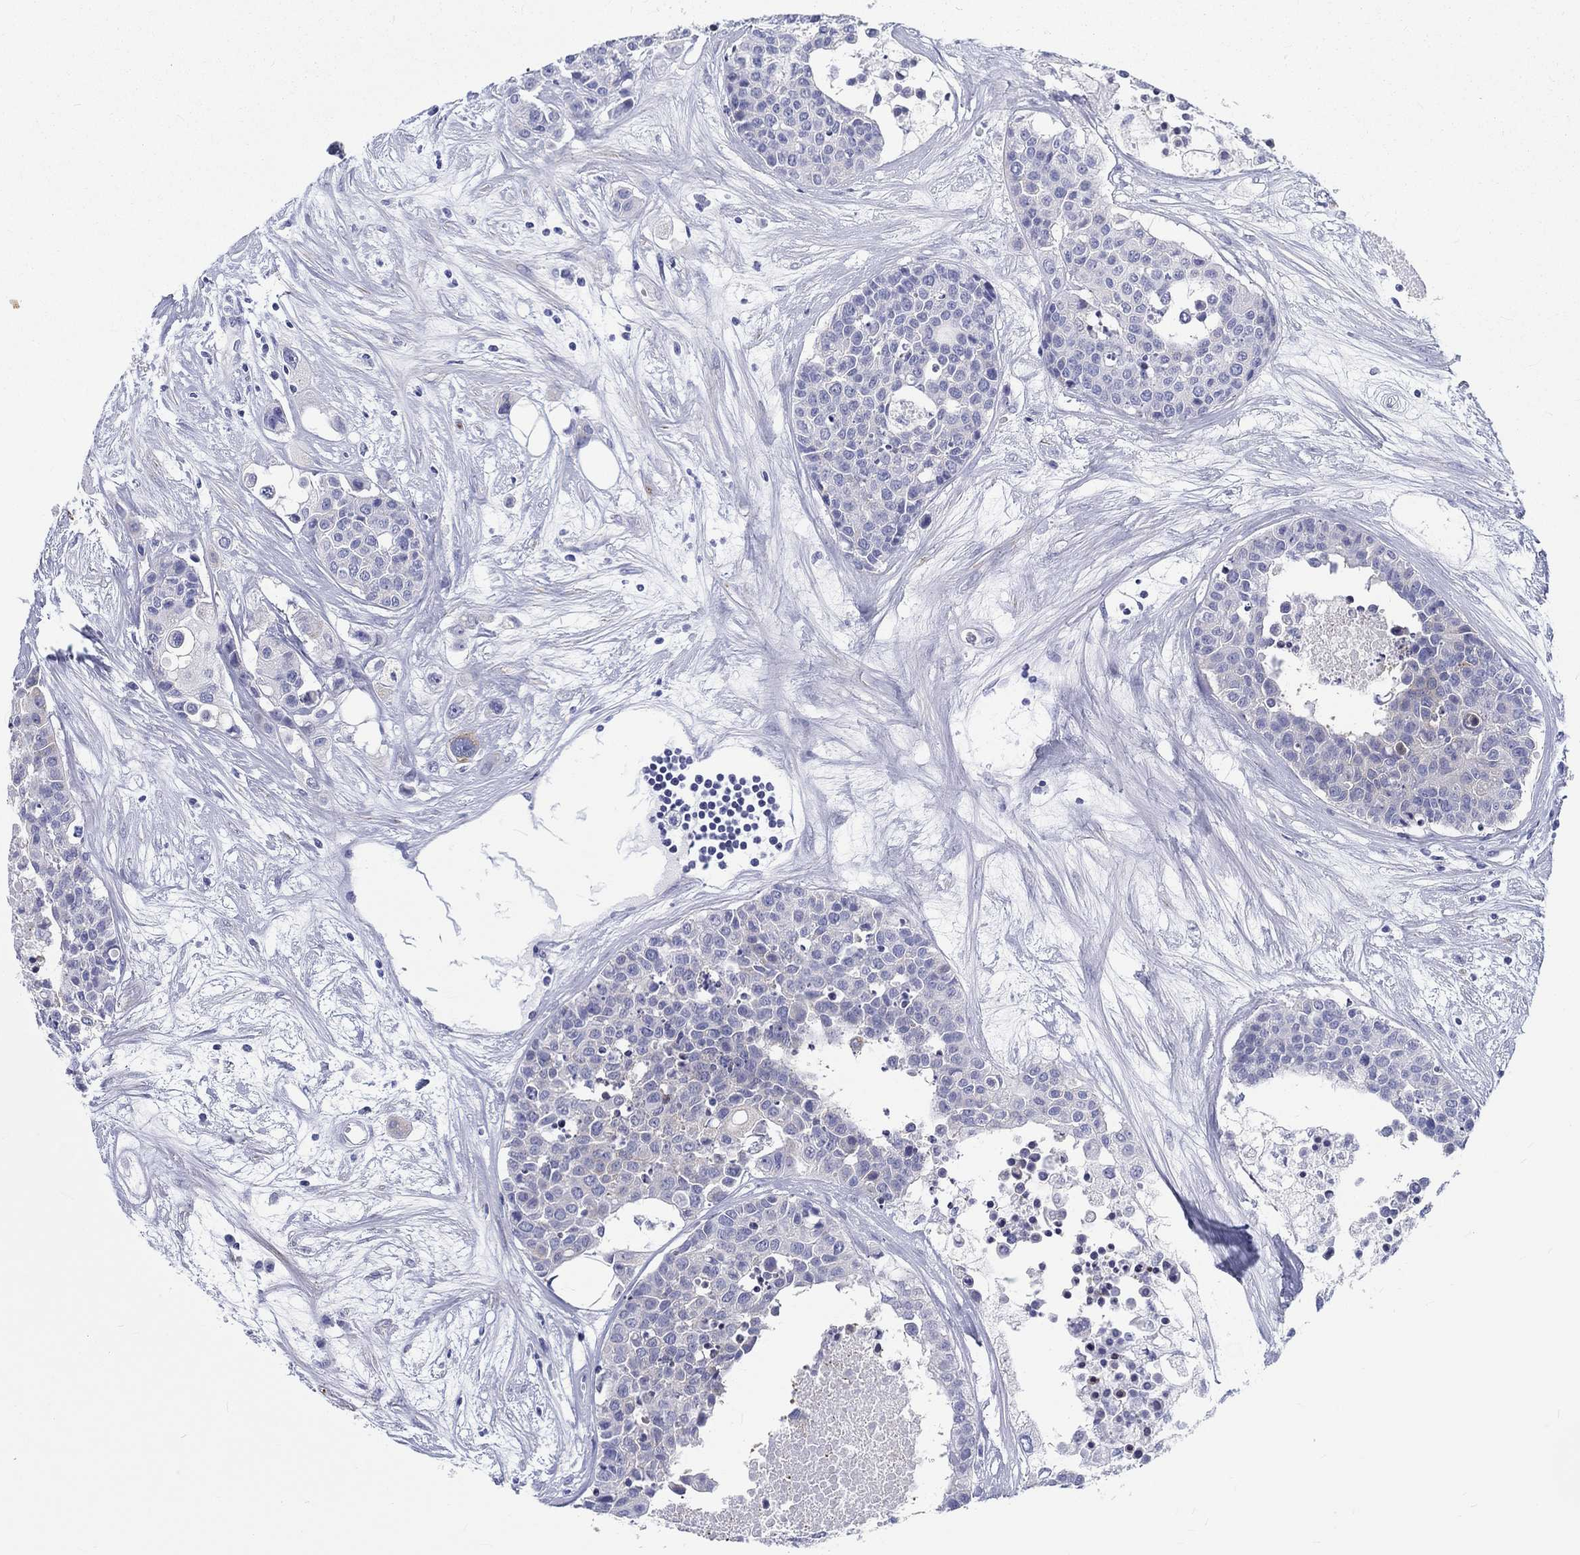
{"staining": {"intensity": "negative", "quantity": "none", "location": "none"}, "tissue": "carcinoid", "cell_type": "Tumor cells", "image_type": "cancer", "snomed": [{"axis": "morphology", "description": "Carcinoid, malignant, NOS"}, {"axis": "topography", "description": "Colon"}], "caption": "A photomicrograph of carcinoid stained for a protein demonstrates no brown staining in tumor cells.", "gene": "H1-1", "patient": {"sex": "male", "age": 81}}